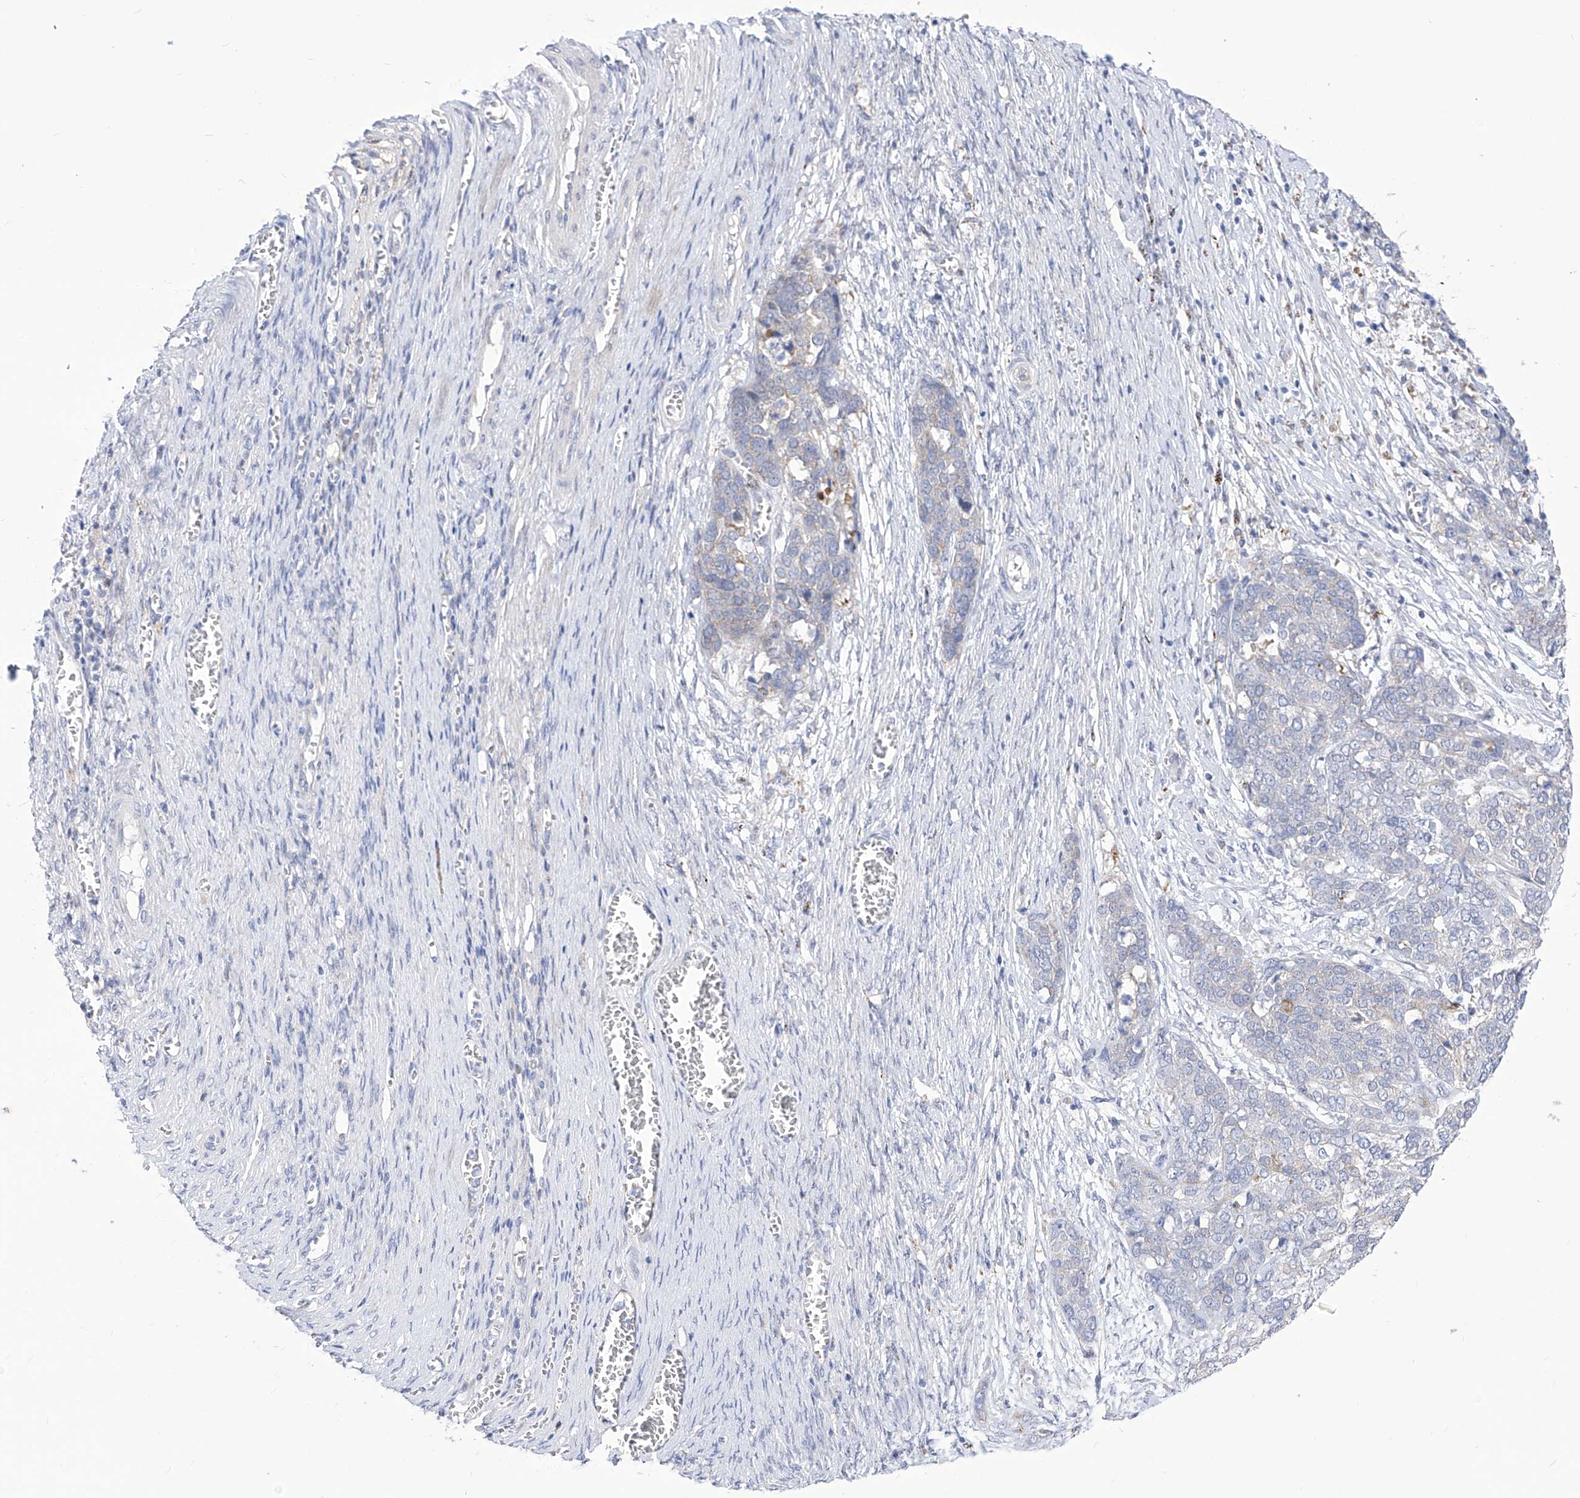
{"staining": {"intensity": "negative", "quantity": "none", "location": "none"}, "tissue": "ovarian cancer", "cell_type": "Tumor cells", "image_type": "cancer", "snomed": [{"axis": "morphology", "description": "Cystadenocarcinoma, serous, NOS"}, {"axis": "topography", "description": "Ovary"}], "caption": "Immunohistochemistry (IHC) micrograph of ovarian cancer (serous cystadenocarcinoma) stained for a protein (brown), which demonstrates no staining in tumor cells.", "gene": "C1orf87", "patient": {"sex": "female", "age": 44}}